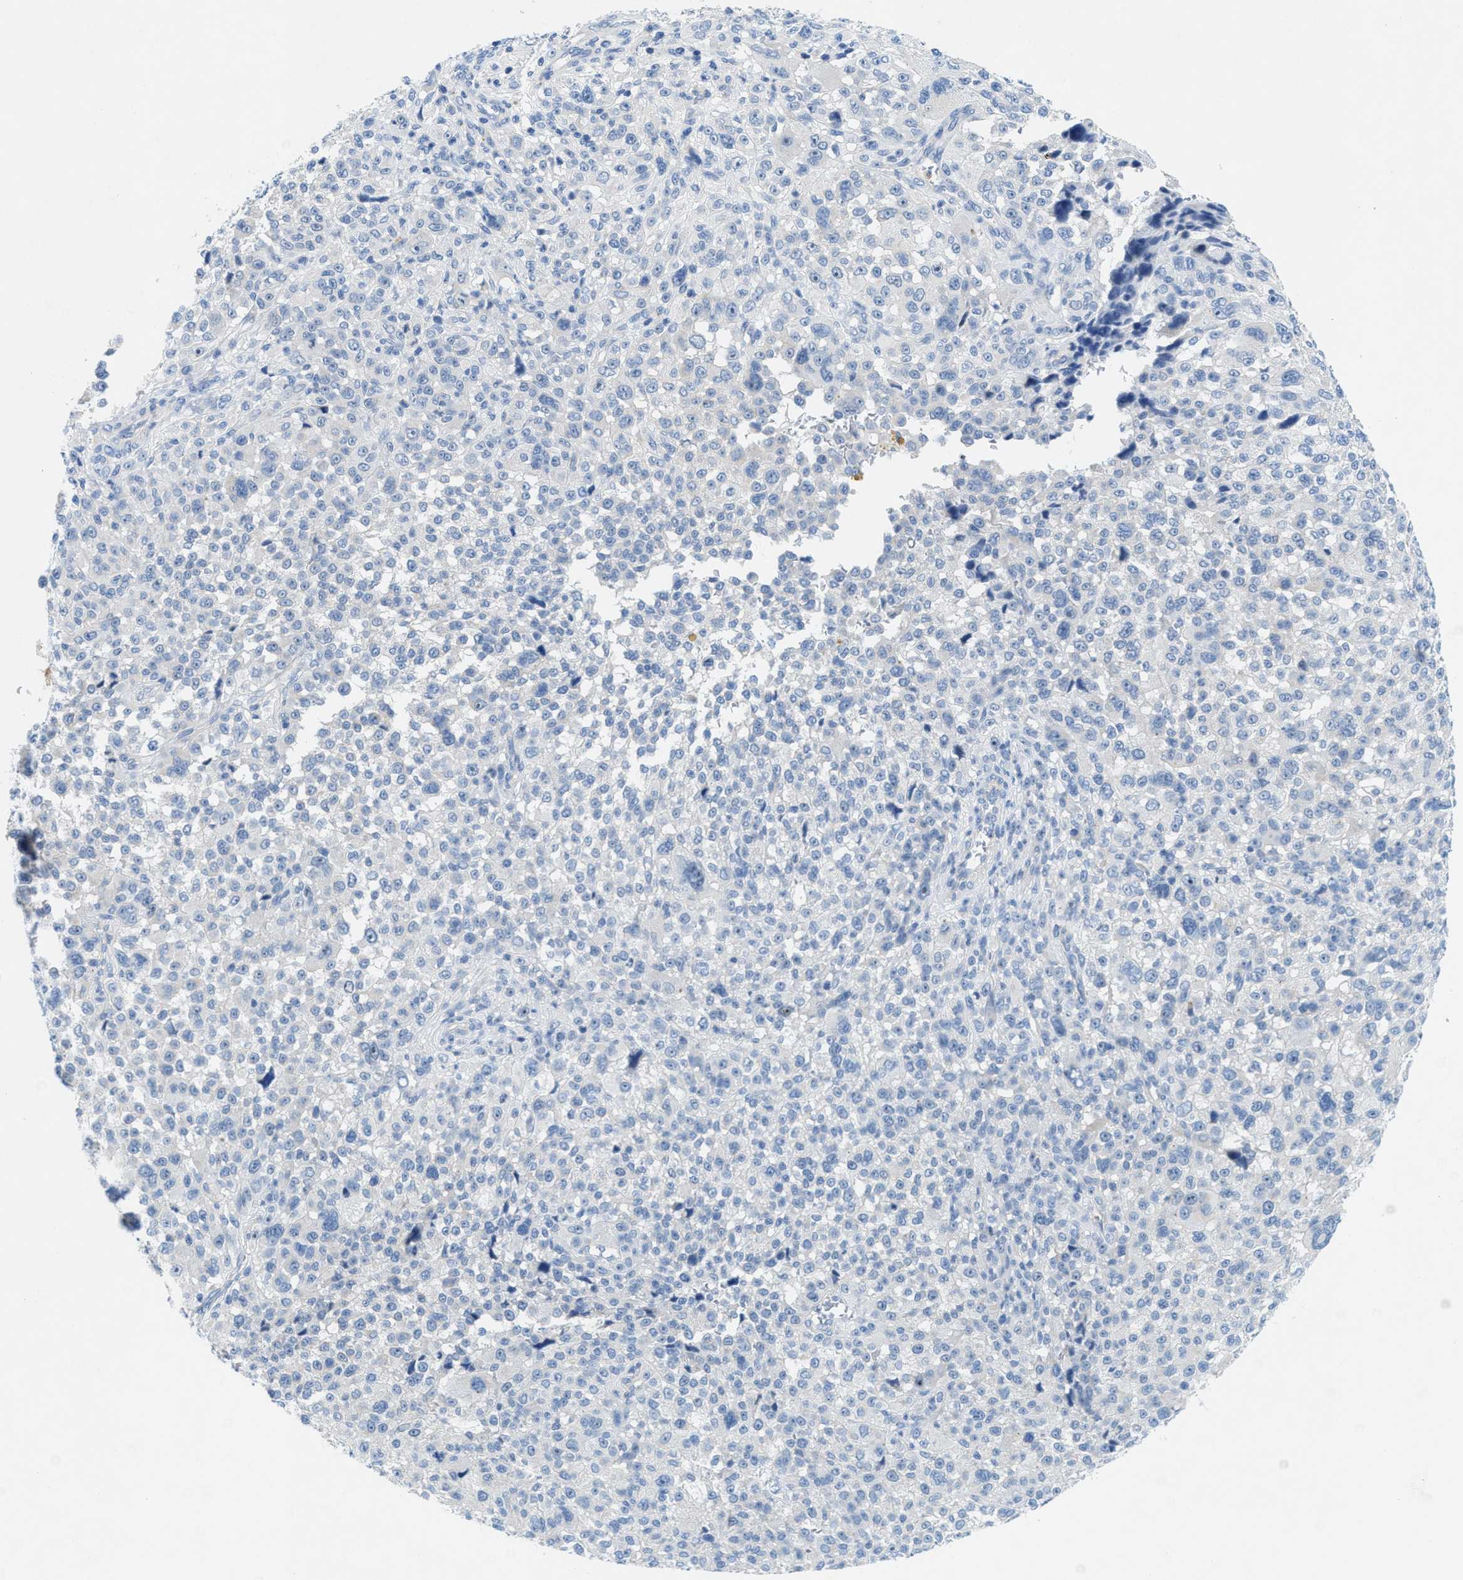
{"staining": {"intensity": "negative", "quantity": "none", "location": "none"}, "tissue": "melanoma", "cell_type": "Tumor cells", "image_type": "cancer", "snomed": [{"axis": "morphology", "description": "Malignant melanoma, NOS"}, {"axis": "topography", "description": "Skin"}], "caption": "Malignant melanoma was stained to show a protein in brown. There is no significant positivity in tumor cells.", "gene": "CMTM1", "patient": {"sex": "female", "age": 55}}